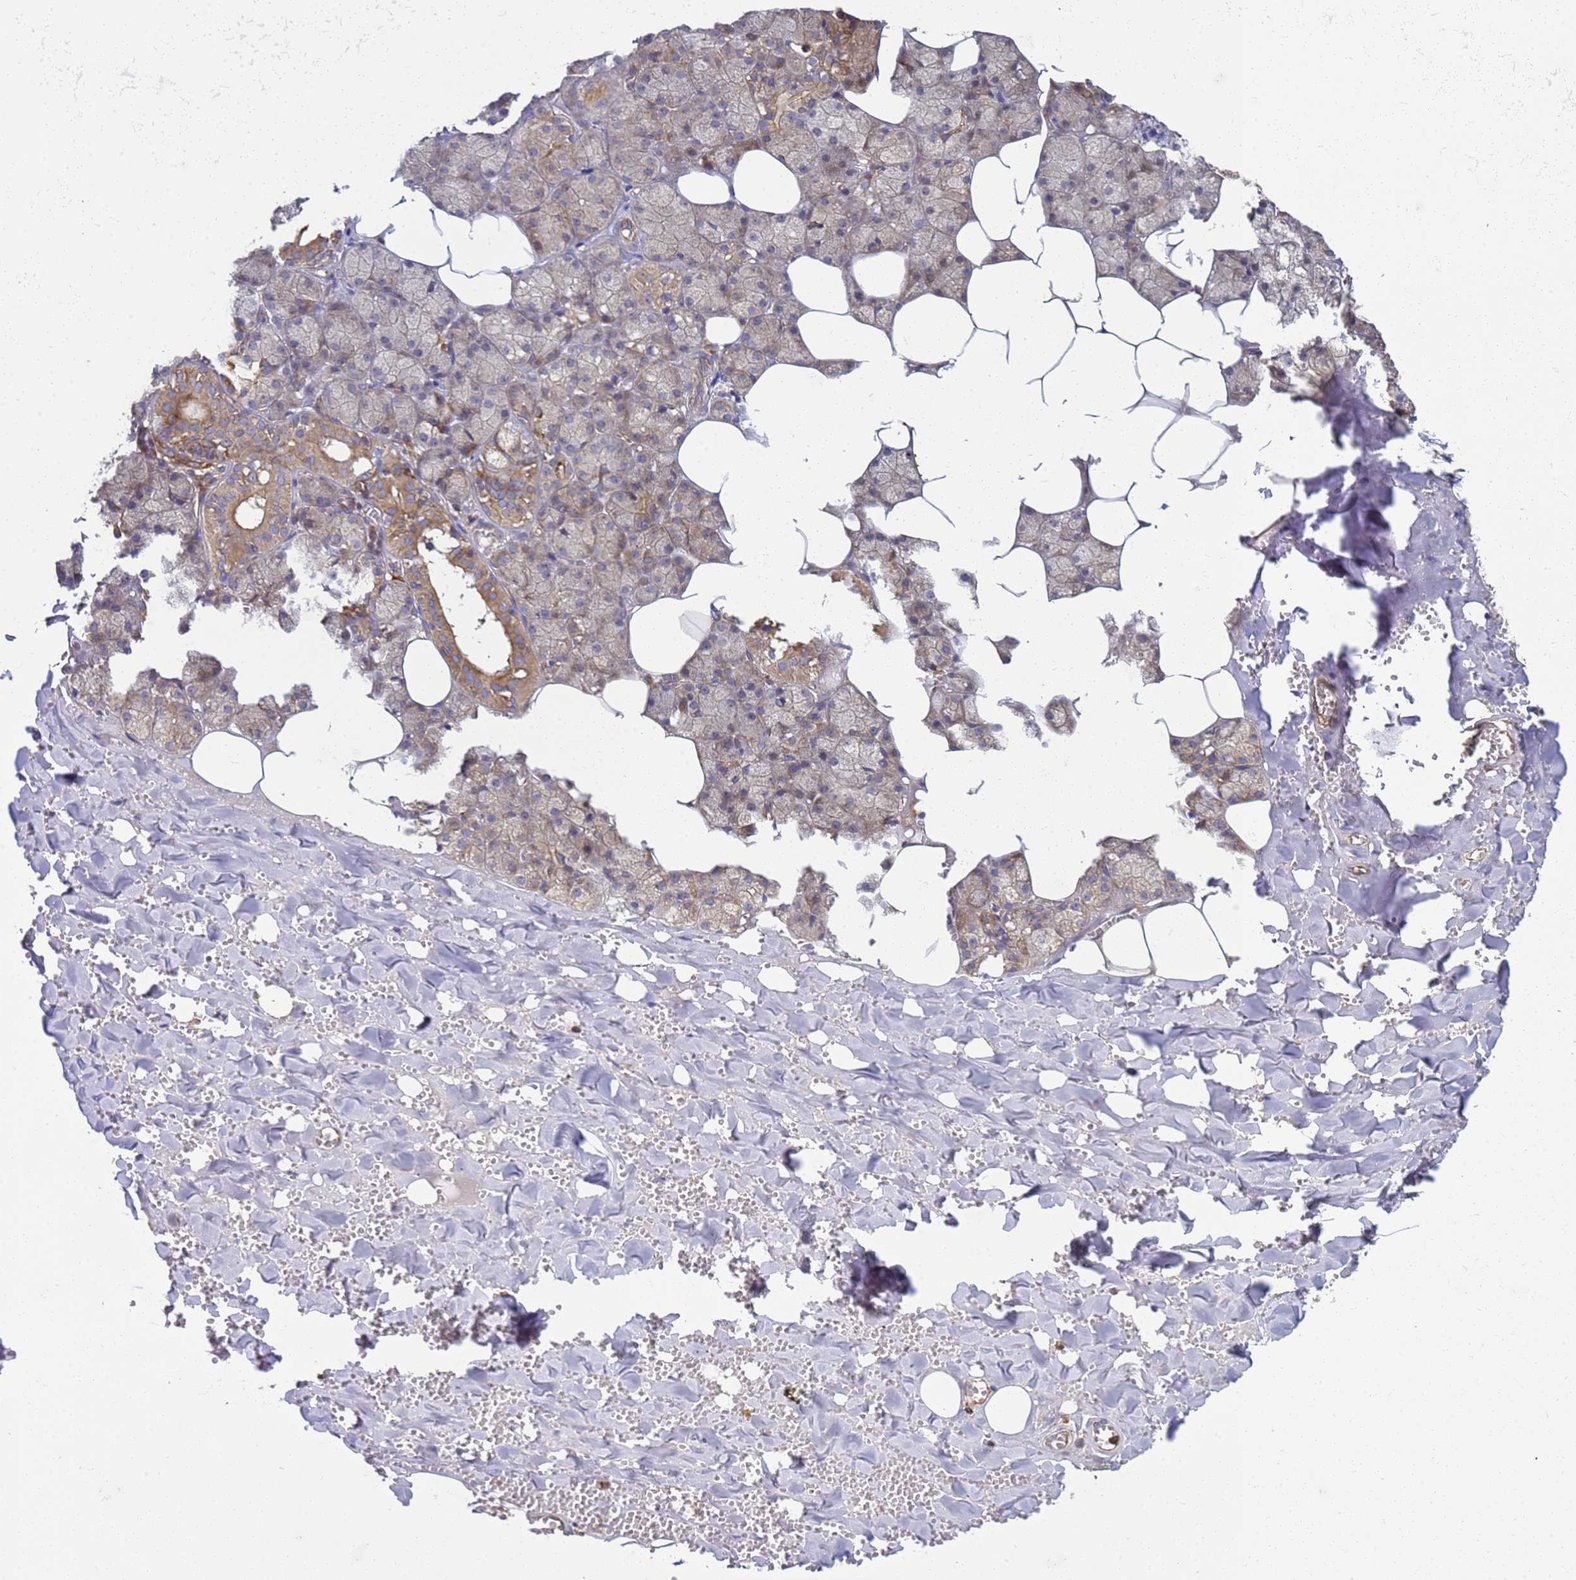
{"staining": {"intensity": "moderate", "quantity": "<25%", "location": "cytoplasmic/membranous"}, "tissue": "salivary gland", "cell_type": "Glandular cells", "image_type": "normal", "snomed": [{"axis": "morphology", "description": "Normal tissue, NOS"}, {"axis": "topography", "description": "Salivary gland"}], "caption": "The photomicrograph exhibits a brown stain indicating the presence of a protein in the cytoplasmic/membranous of glandular cells in salivary gland. (Brightfield microscopy of DAB IHC at high magnification).", "gene": "BECN1", "patient": {"sex": "male", "age": 62}}